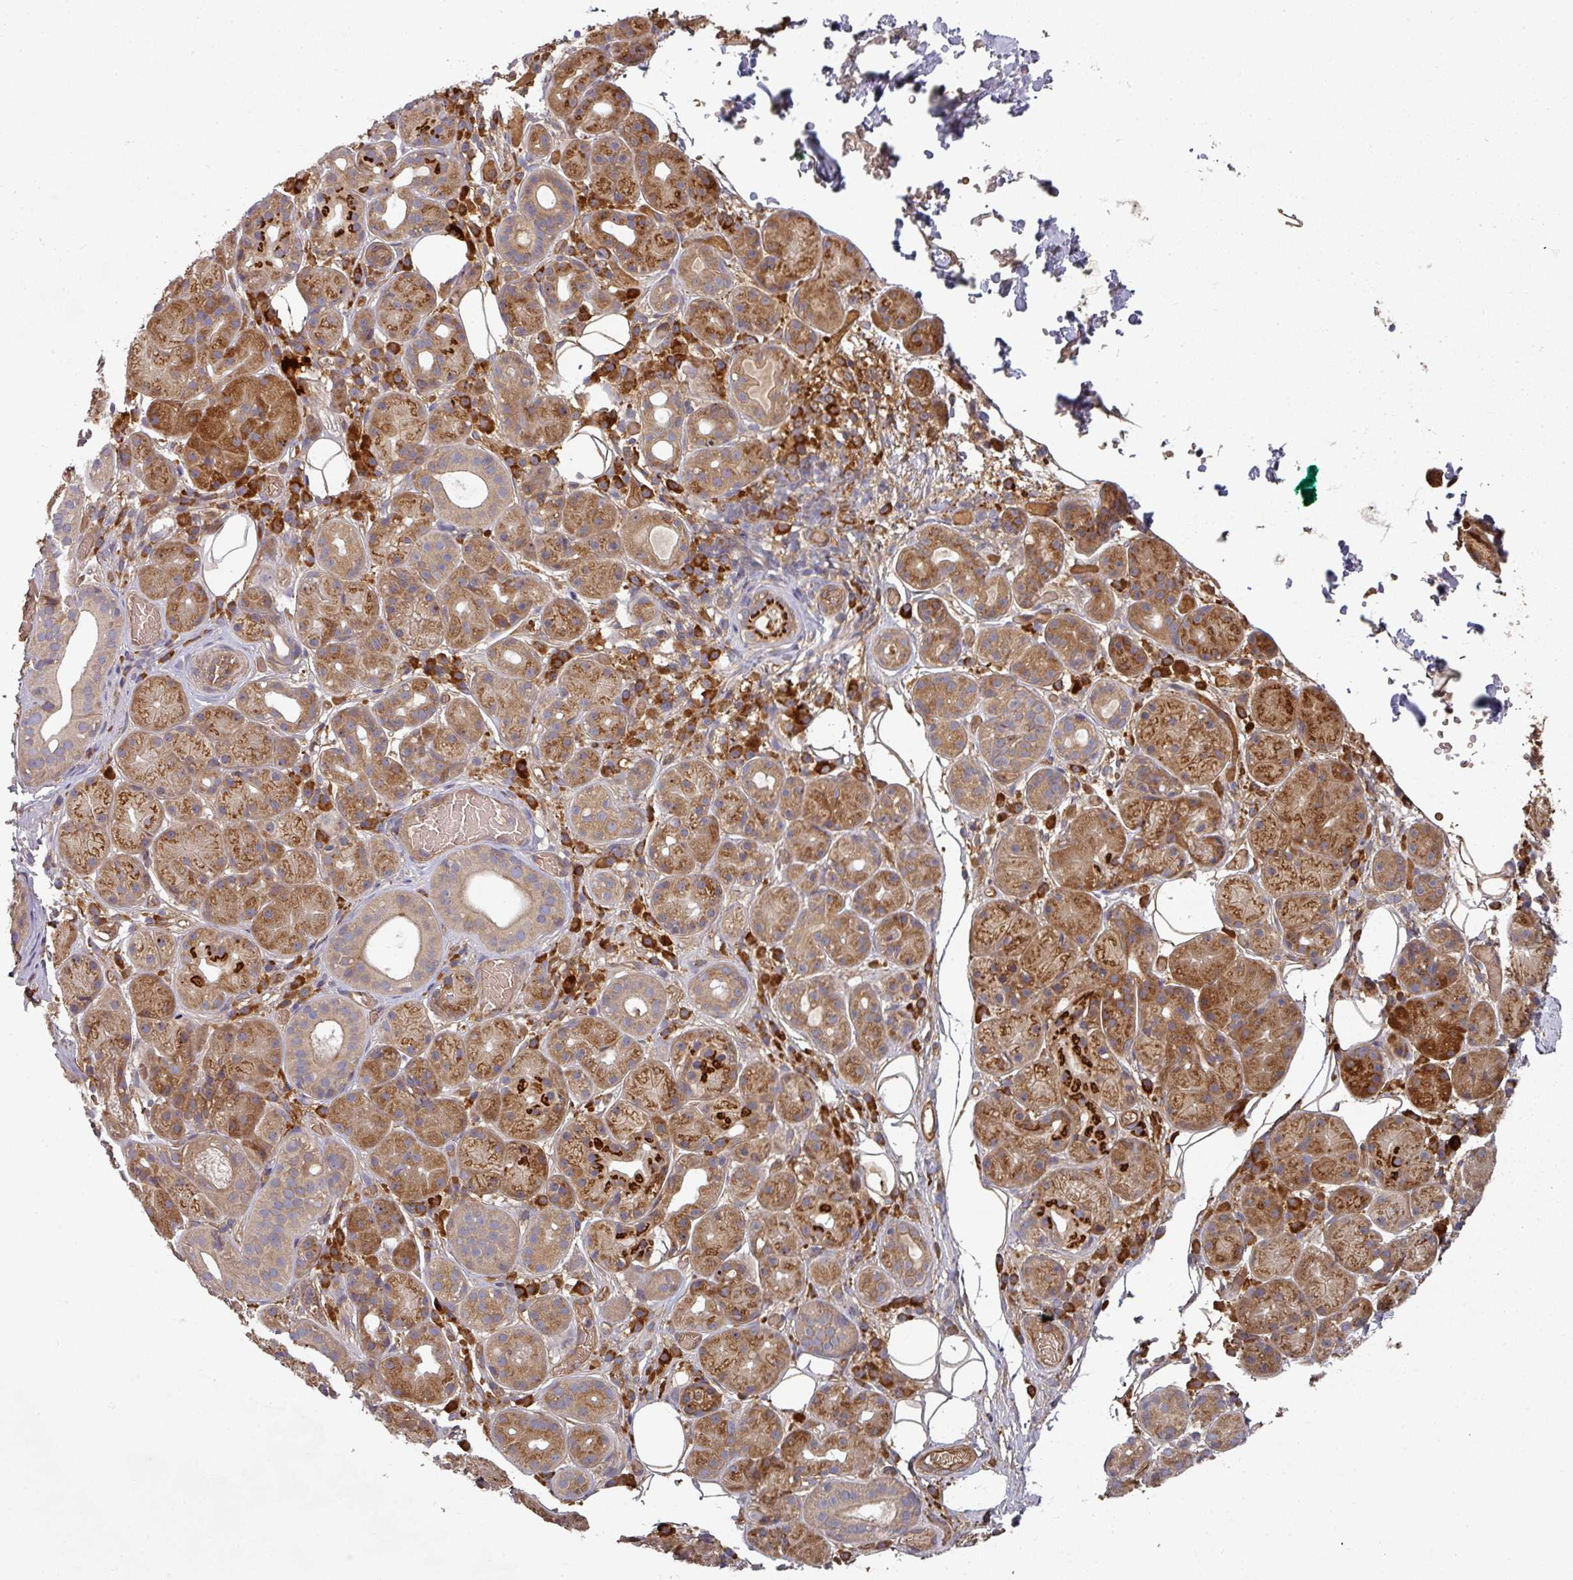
{"staining": {"intensity": "moderate", "quantity": ">75%", "location": "cytoplasmic/membranous"}, "tissue": "salivary gland", "cell_type": "Glandular cells", "image_type": "normal", "snomed": [{"axis": "morphology", "description": "Squamous cell carcinoma, NOS"}, {"axis": "topography", "description": "Skin"}, {"axis": "topography", "description": "Head-Neck"}], "caption": "High-magnification brightfield microscopy of benign salivary gland stained with DAB (3,3'-diaminobenzidine) (brown) and counterstained with hematoxylin (blue). glandular cells exhibit moderate cytoplasmic/membranous staining is appreciated in about>75% of cells.", "gene": "EDEM2", "patient": {"sex": "male", "age": 80}}